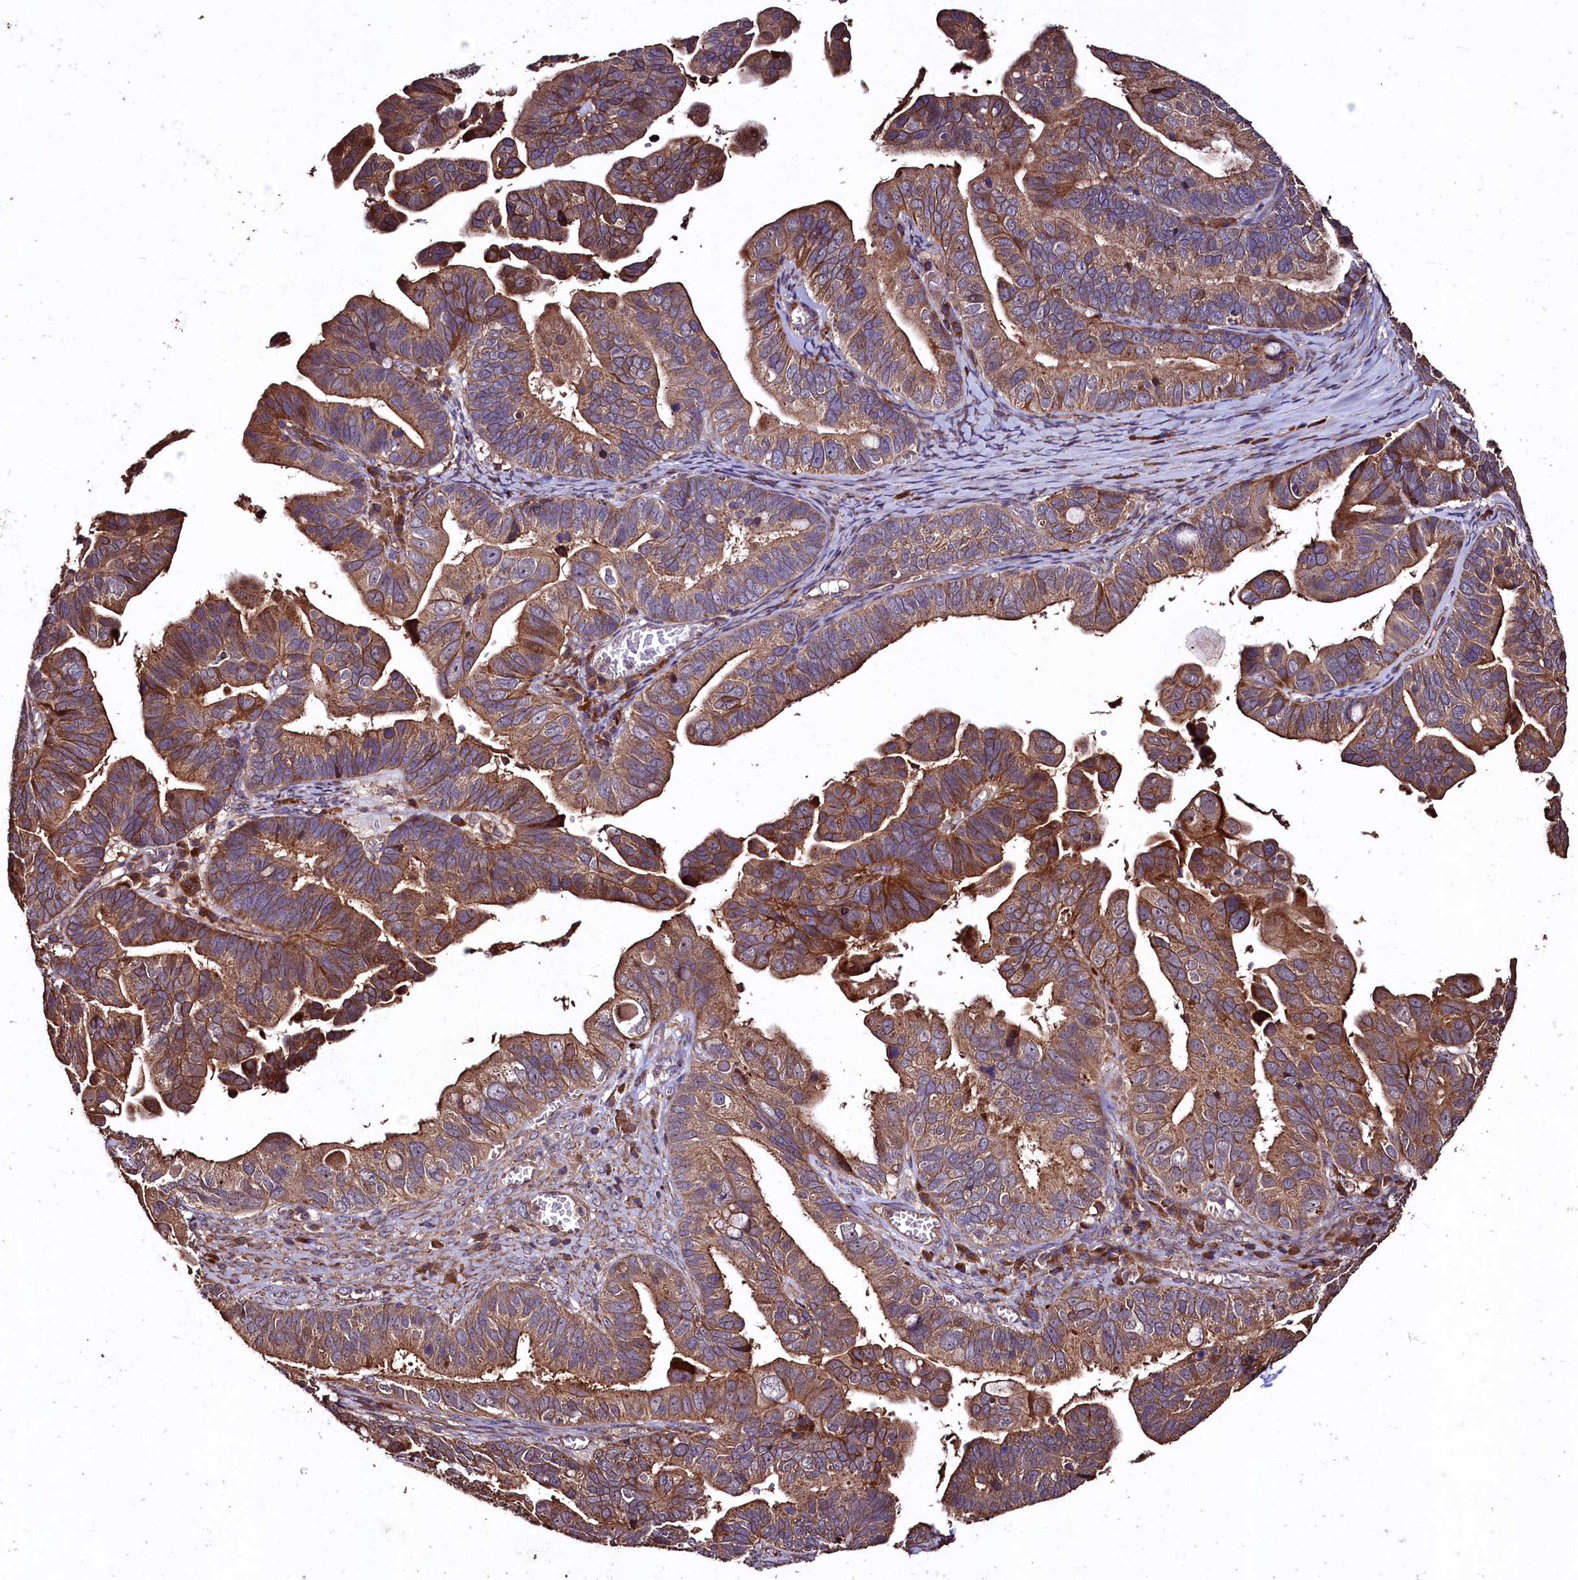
{"staining": {"intensity": "moderate", "quantity": ">75%", "location": "cytoplasmic/membranous"}, "tissue": "ovarian cancer", "cell_type": "Tumor cells", "image_type": "cancer", "snomed": [{"axis": "morphology", "description": "Cystadenocarcinoma, serous, NOS"}, {"axis": "topography", "description": "Ovary"}], "caption": "Immunohistochemical staining of ovarian cancer (serous cystadenocarcinoma) displays medium levels of moderate cytoplasmic/membranous protein expression in approximately >75% of tumor cells.", "gene": "TMEM98", "patient": {"sex": "female", "age": 56}}